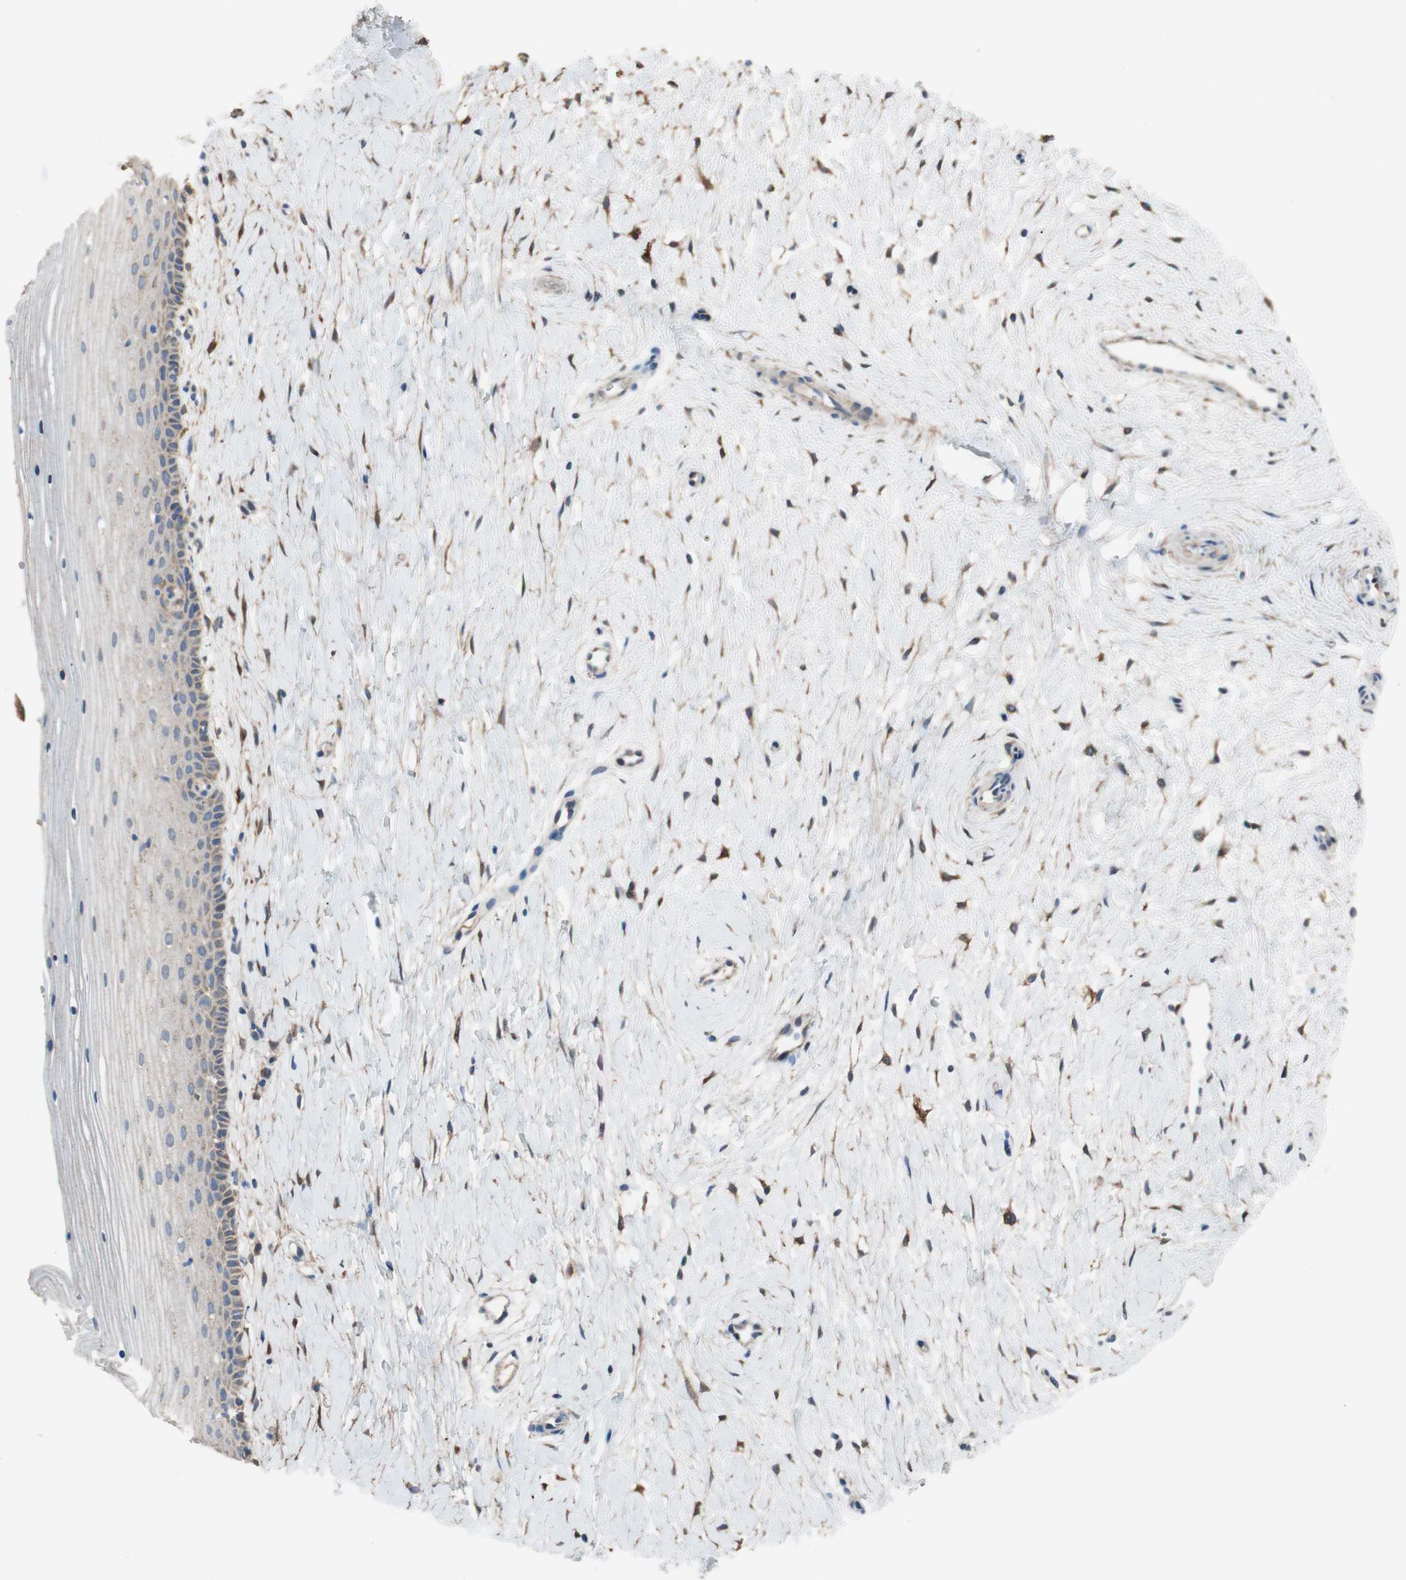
{"staining": {"intensity": "weak", "quantity": ">75%", "location": "cytoplasmic/membranous"}, "tissue": "cervix", "cell_type": "Glandular cells", "image_type": "normal", "snomed": [{"axis": "morphology", "description": "Normal tissue, NOS"}, {"axis": "topography", "description": "Cervix"}], "caption": "Weak cytoplasmic/membranous protein expression is appreciated in about >75% of glandular cells in cervix. Nuclei are stained in blue.", "gene": "ALDH1A2", "patient": {"sex": "female", "age": 39}}